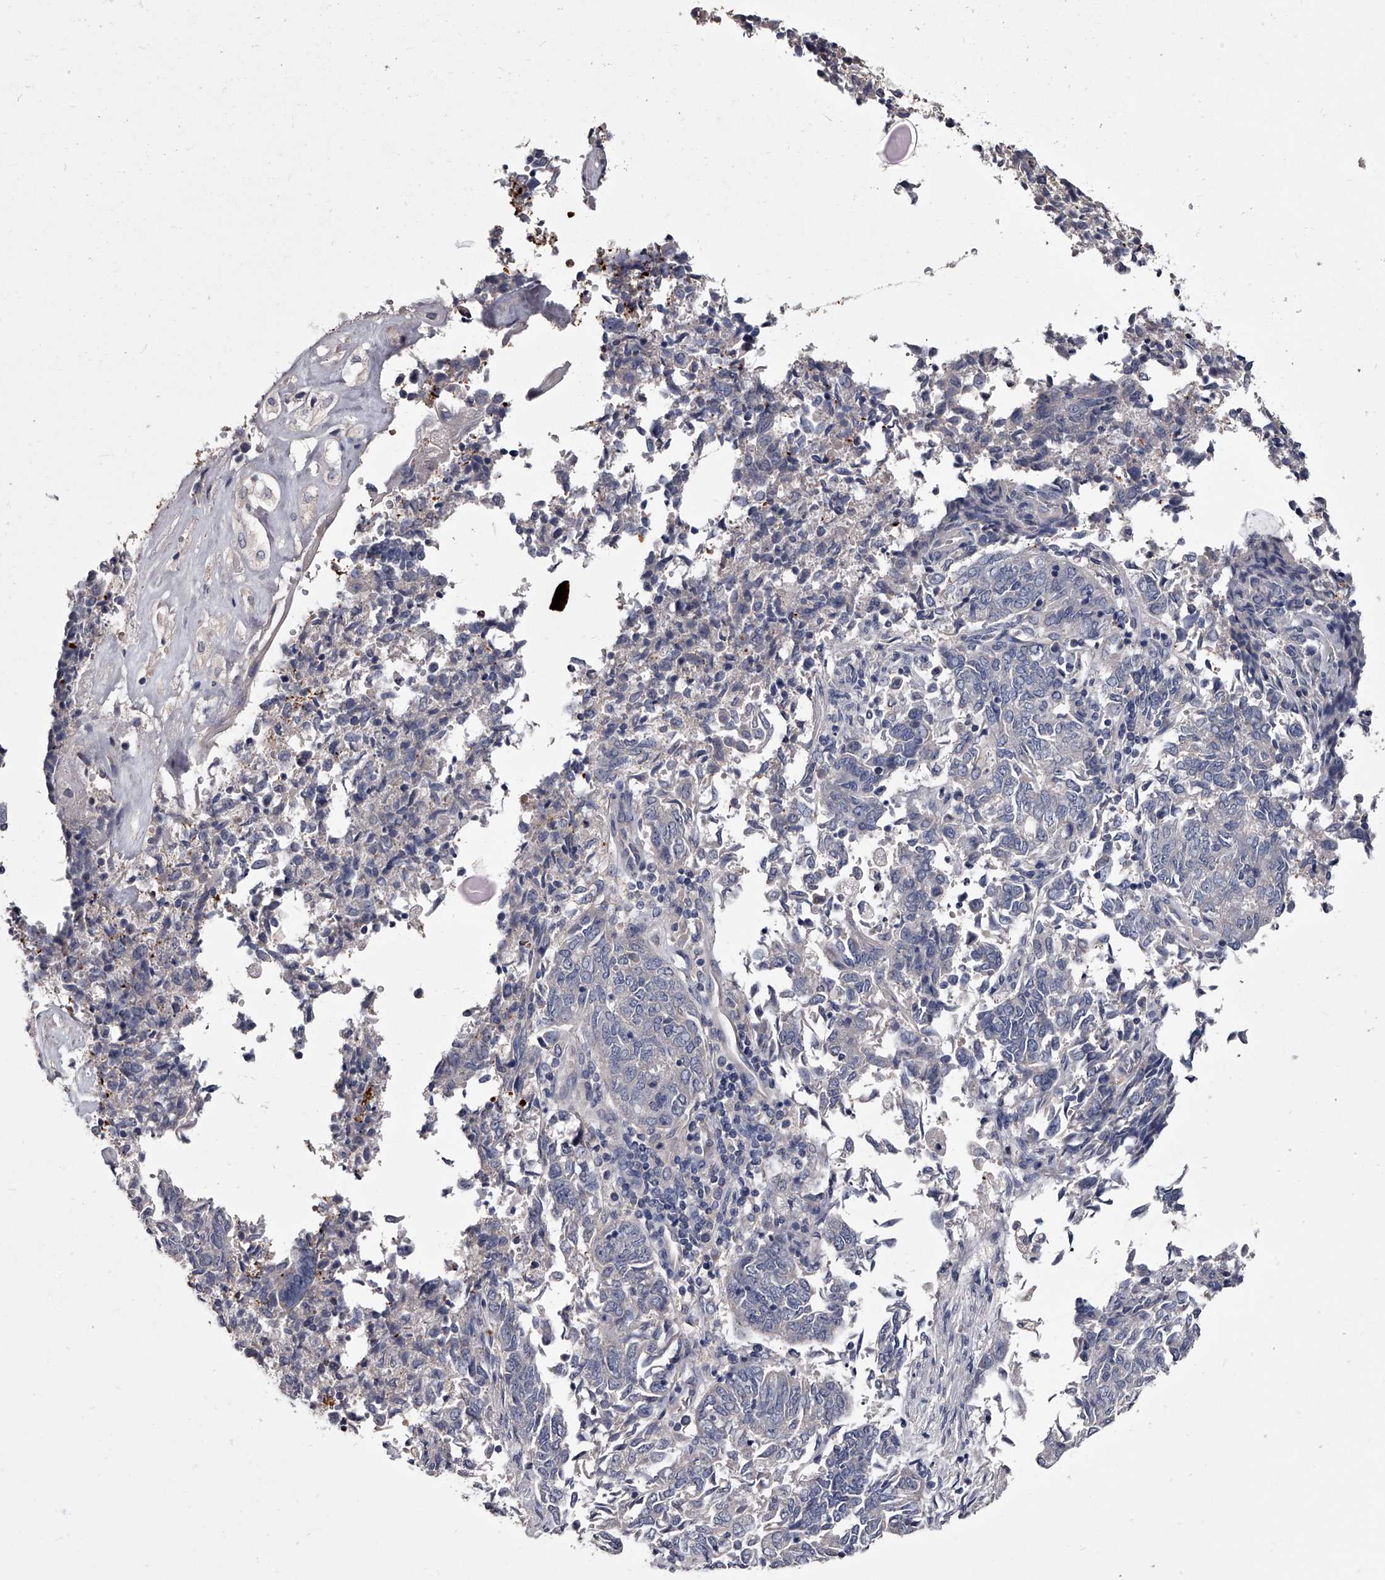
{"staining": {"intensity": "negative", "quantity": "none", "location": "none"}, "tissue": "endometrial cancer", "cell_type": "Tumor cells", "image_type": "cancer", "snomed": [{"axis": "morphology", "description": "Adenocarcinoma, NOS"}, {"axis": "topography", "description": "Endometrium"}], "caption": "IHC of human adenocarcinoma (endometrial) shows no expression in tumor cells. The staining was performed using DAB to visualize the protein expression in brown, while the nuclei were stained in blue with hematoxylin (Magnification: 20x).", "gene": "GAPVD1", "patient": {"sex": "female", "age": 80}}